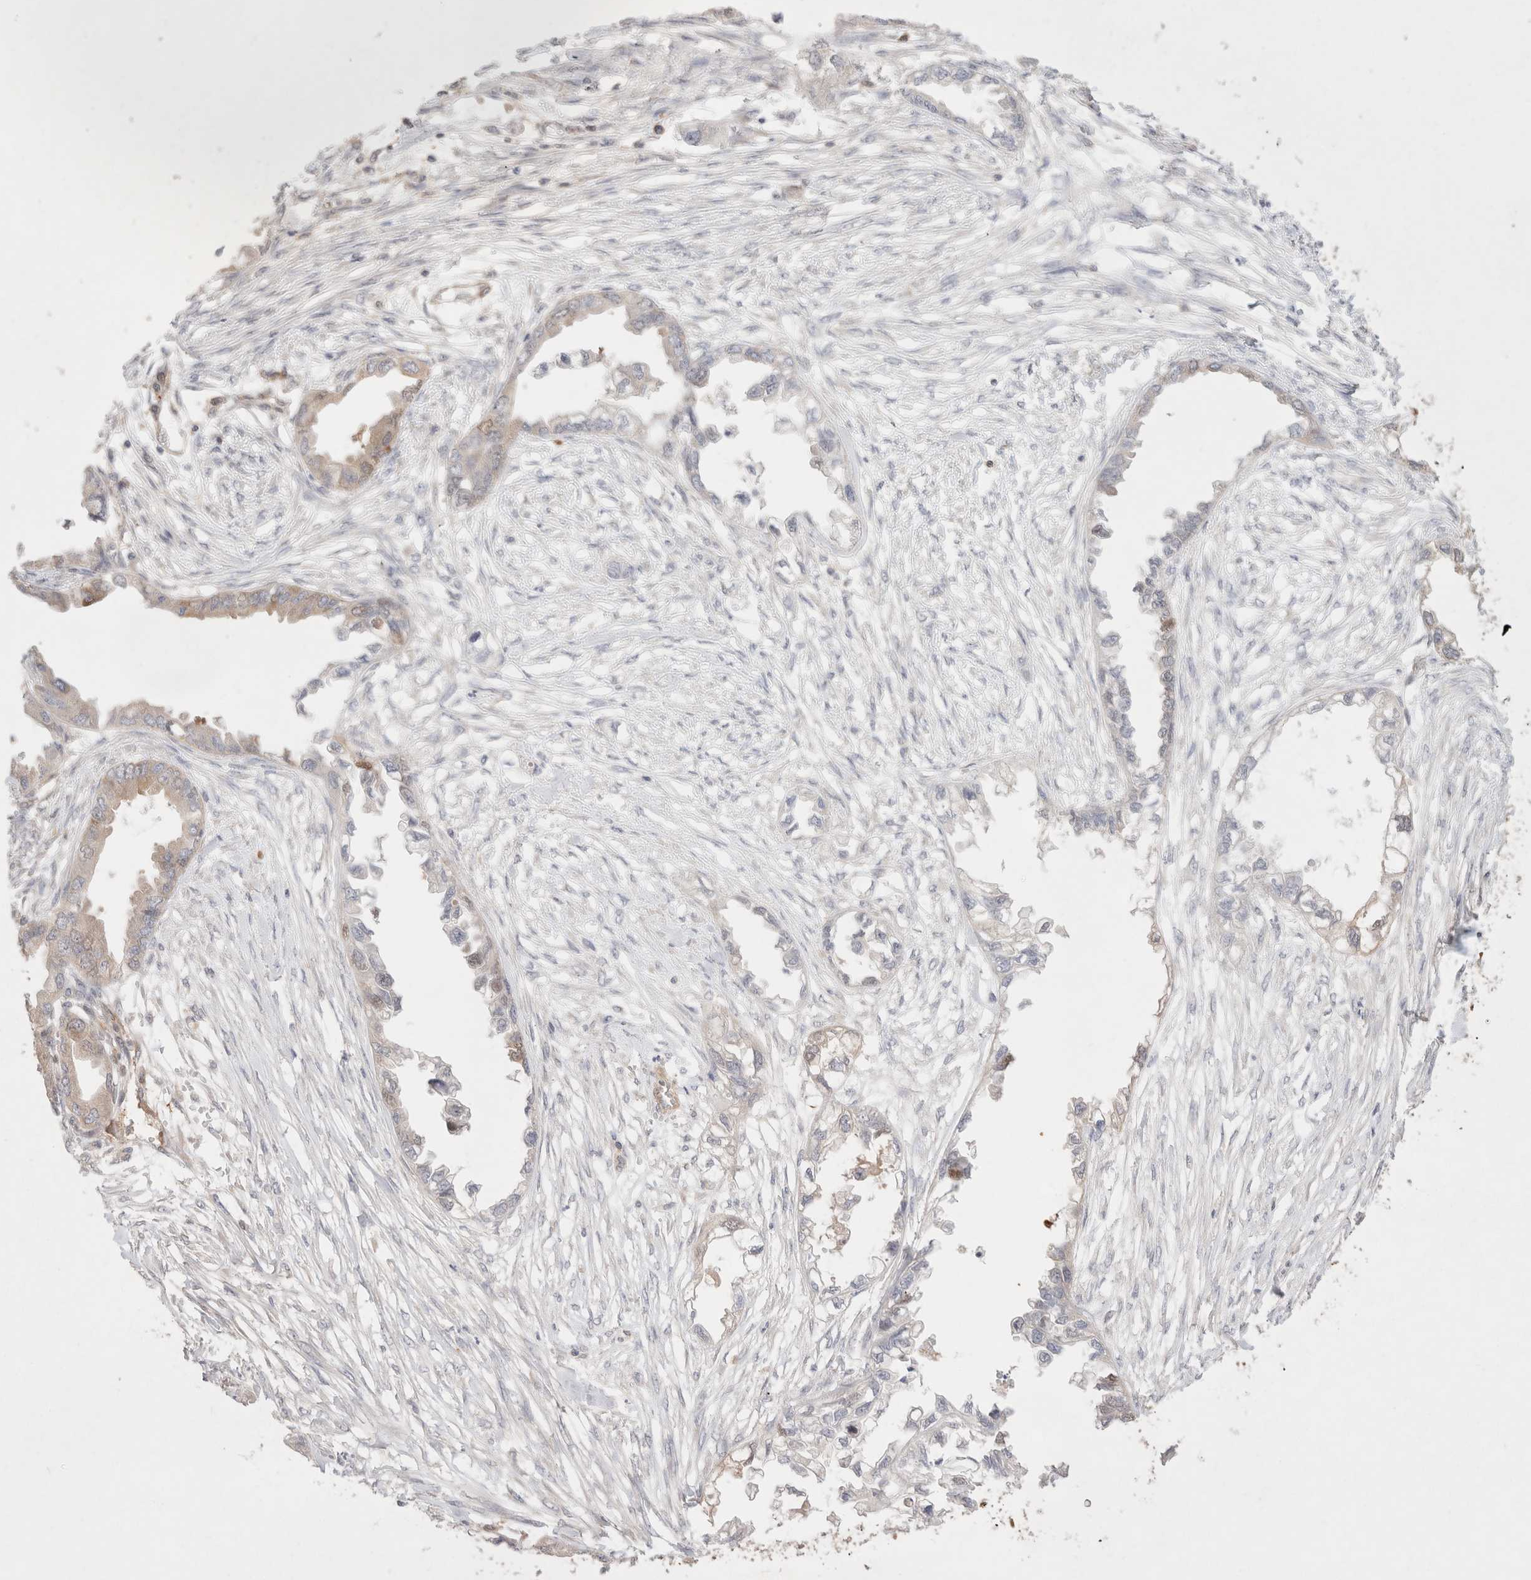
{"staining": {"intensity": "weak", "quantity": "25%-75%", "location": "cytoplasmic/membranous"}, "tissue": "endometrial cancer", "cell_type": "Tumor cells", "image_type": "cancer", "snomed": [{"axis": "morphology", "description": "Adenocarcinoma, NOS"}, {"axis": "morphology", "description": "Adenocarcinoma, metastatic, NOS"}, {"axis": "topography", "description": "Adipose tissue"}, {"axis": "topography", "description": "Endometrium"}], "caption": "A photomicrograph of human endometrial cancer (metastatic adenocarcinoma) stained for a protein displays weak cytoplasmic/membranous brown staining in tumor cells.", "gene": "STARD10", "patient": {"sex": "female", "age": 67}}